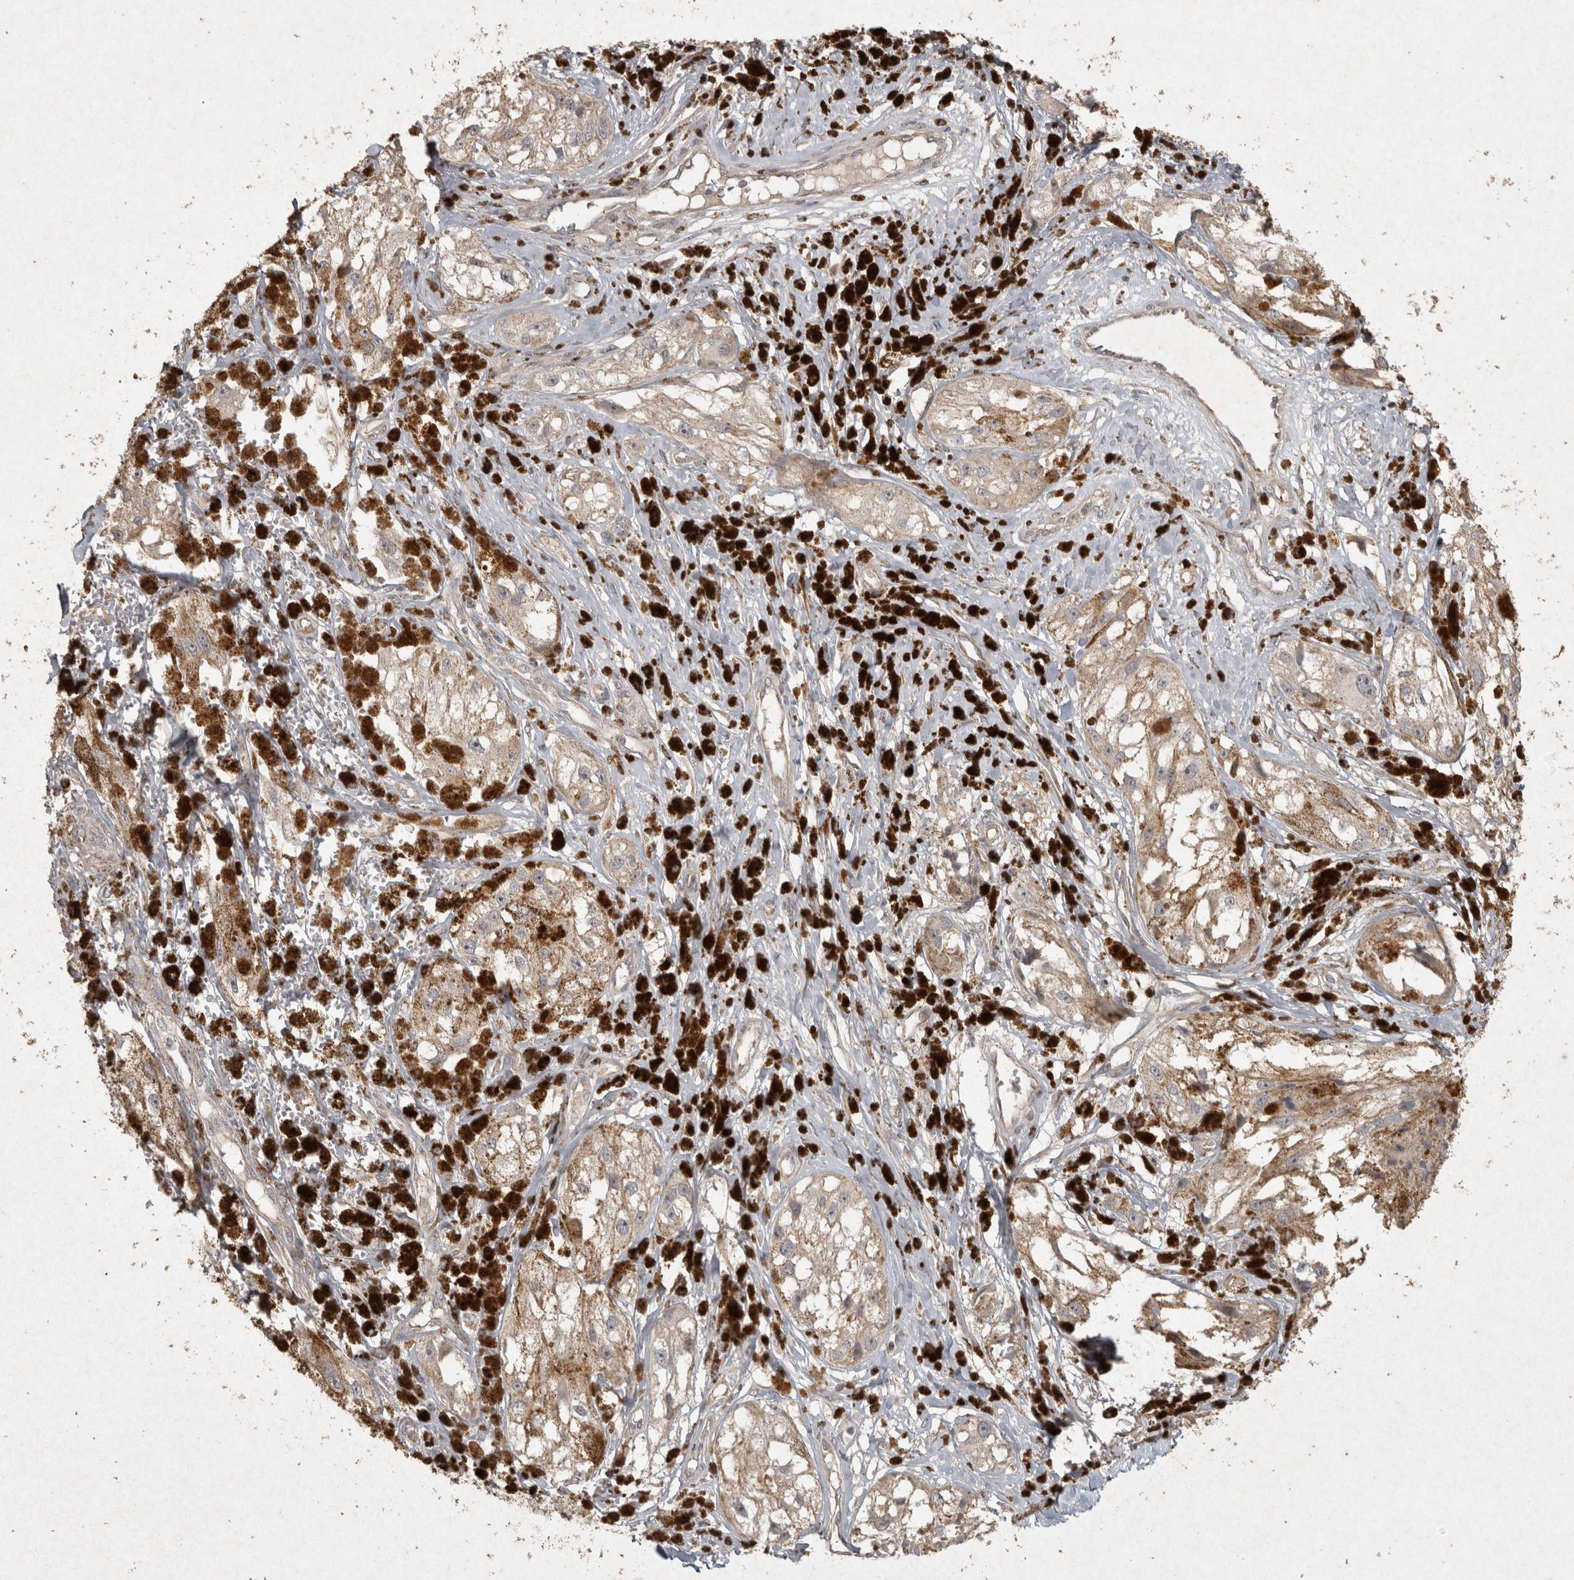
{"staining": {"intensity": "weak", "quantity": "25%-75%", "location": "cytoplasmic/membranous"}, "tissue": "melanoma", "cell_type": "Tumor cells", "image_type": "cancer", "snomed": [{"axis": "morphology", "description": "Malignant melanoma, NOS"}, {"axis": "topography", "description": "Skin"}], "caption": "Melanoma stained for a protein demonstrates weak cytoplasmic/membranous positivity in tumor cells.", "gene": "OSTN", "patient": {"sex": "male", "age": 88}}